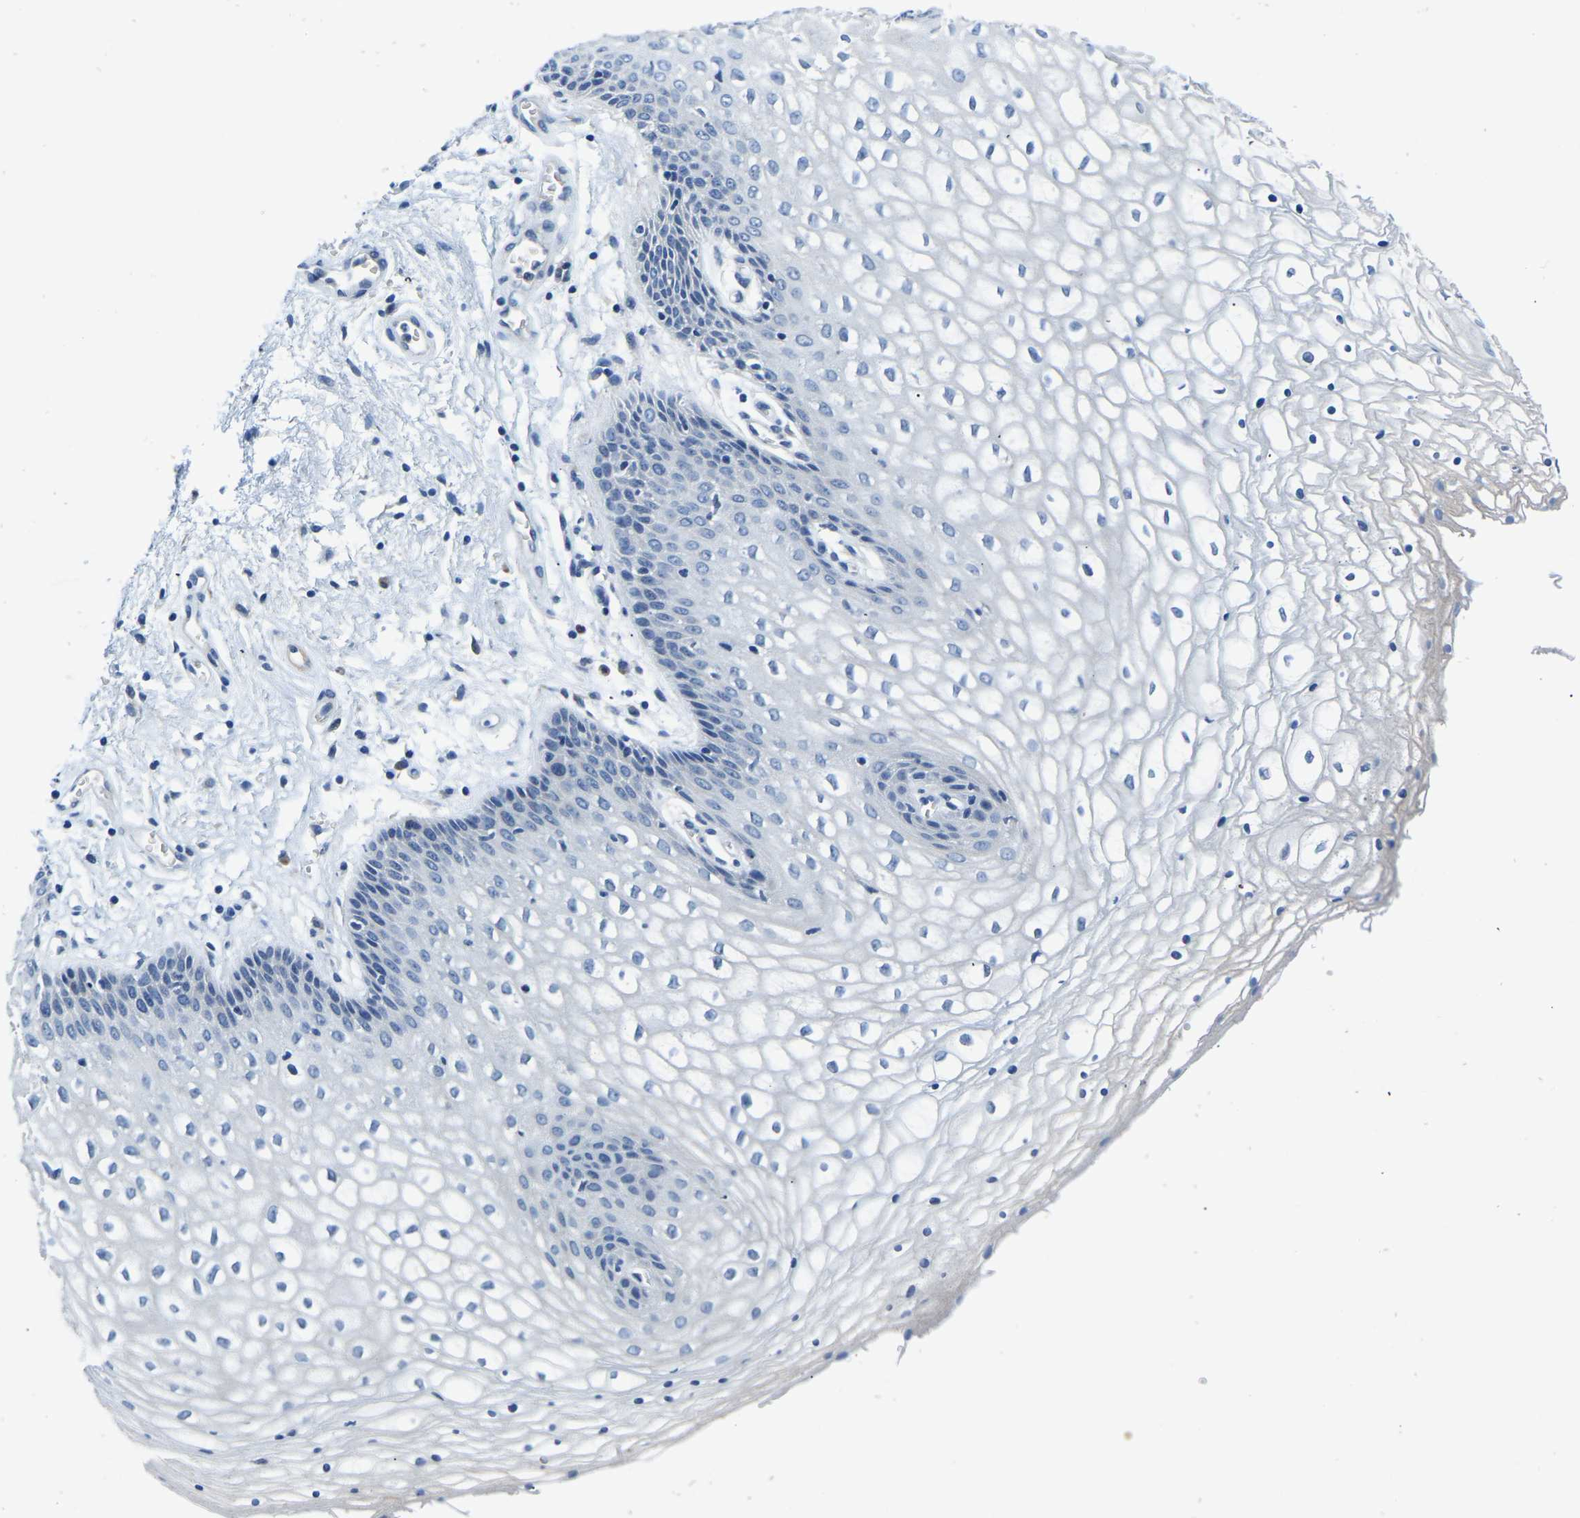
{"staining": {"intensity": "negative", "quantity": "none", "location": "none"}, "tissue": "vagina", "cell_type": "Squamous epithelial cells", "image_type": "normal", "snomed": [{"axis": "morphology", "description": "Normal tissue, NOS"}, {"axis": "topography", "description": "Vagina"}], "caption": "A high-resolution photomicrograph shows immunohistochemistry (IHC) staining of unremarkable vagina, which reveals no significant staining in squamous epithelial cells.", "gene": "LIAS", "patient": {"sex": "female", "age": 34}}